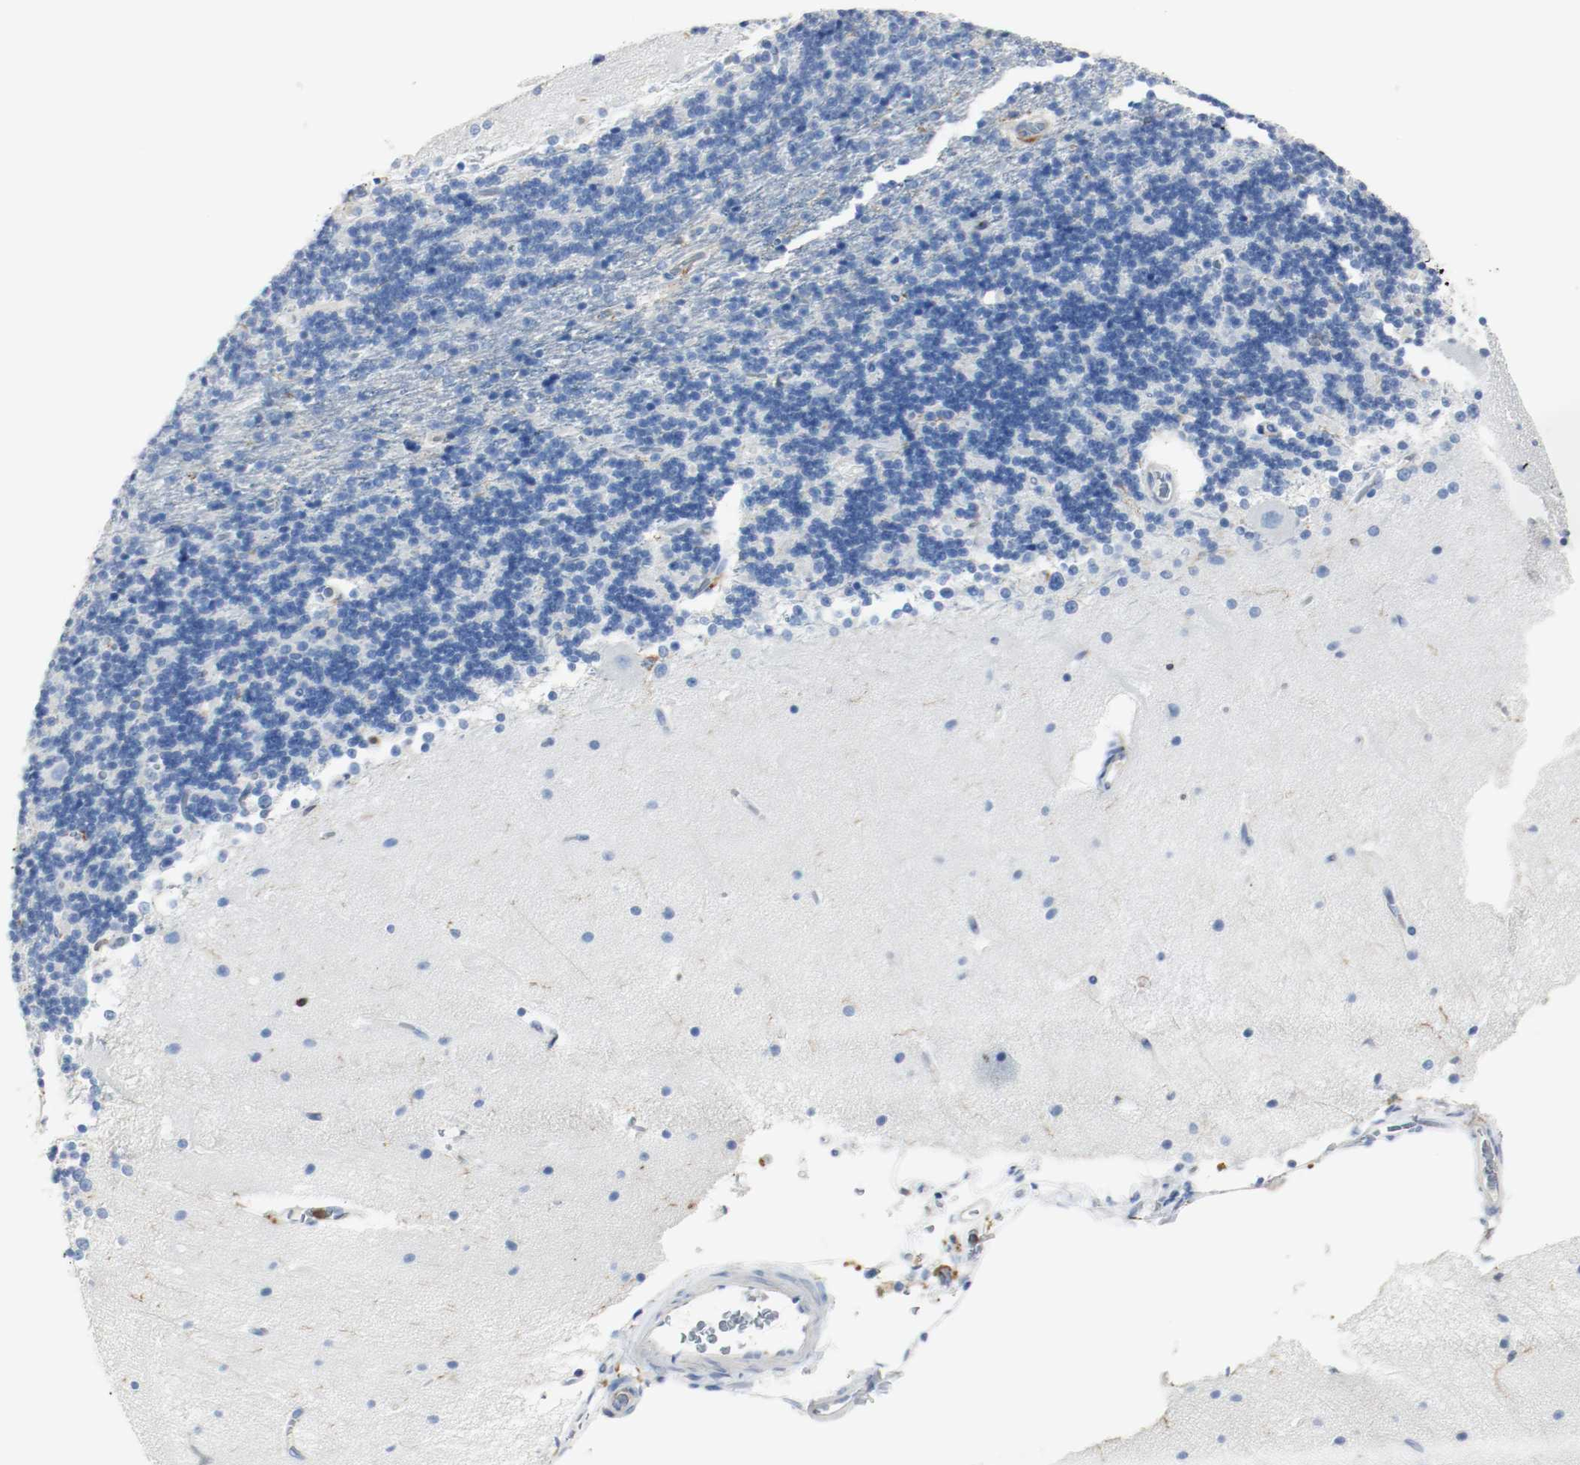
{"staining": {"intensity": "negative", "quantity": "none", "location": "none"}, "tissue": "cerebellum", "cell_type": "Cells in granular layer", "image_type": "normal", "snomed": [{"axis": "morphology", "description": "Normal tissue, NOS"}, {"axis": "topography", "description": "Cerebellum"}], "caption": "This is a histopathology image of IHC staining of benign cerebellum, which shows no expression in cells in granular layer.", "gene": "ARPC1B", "patient": {"sex": "female", "age": 54}}